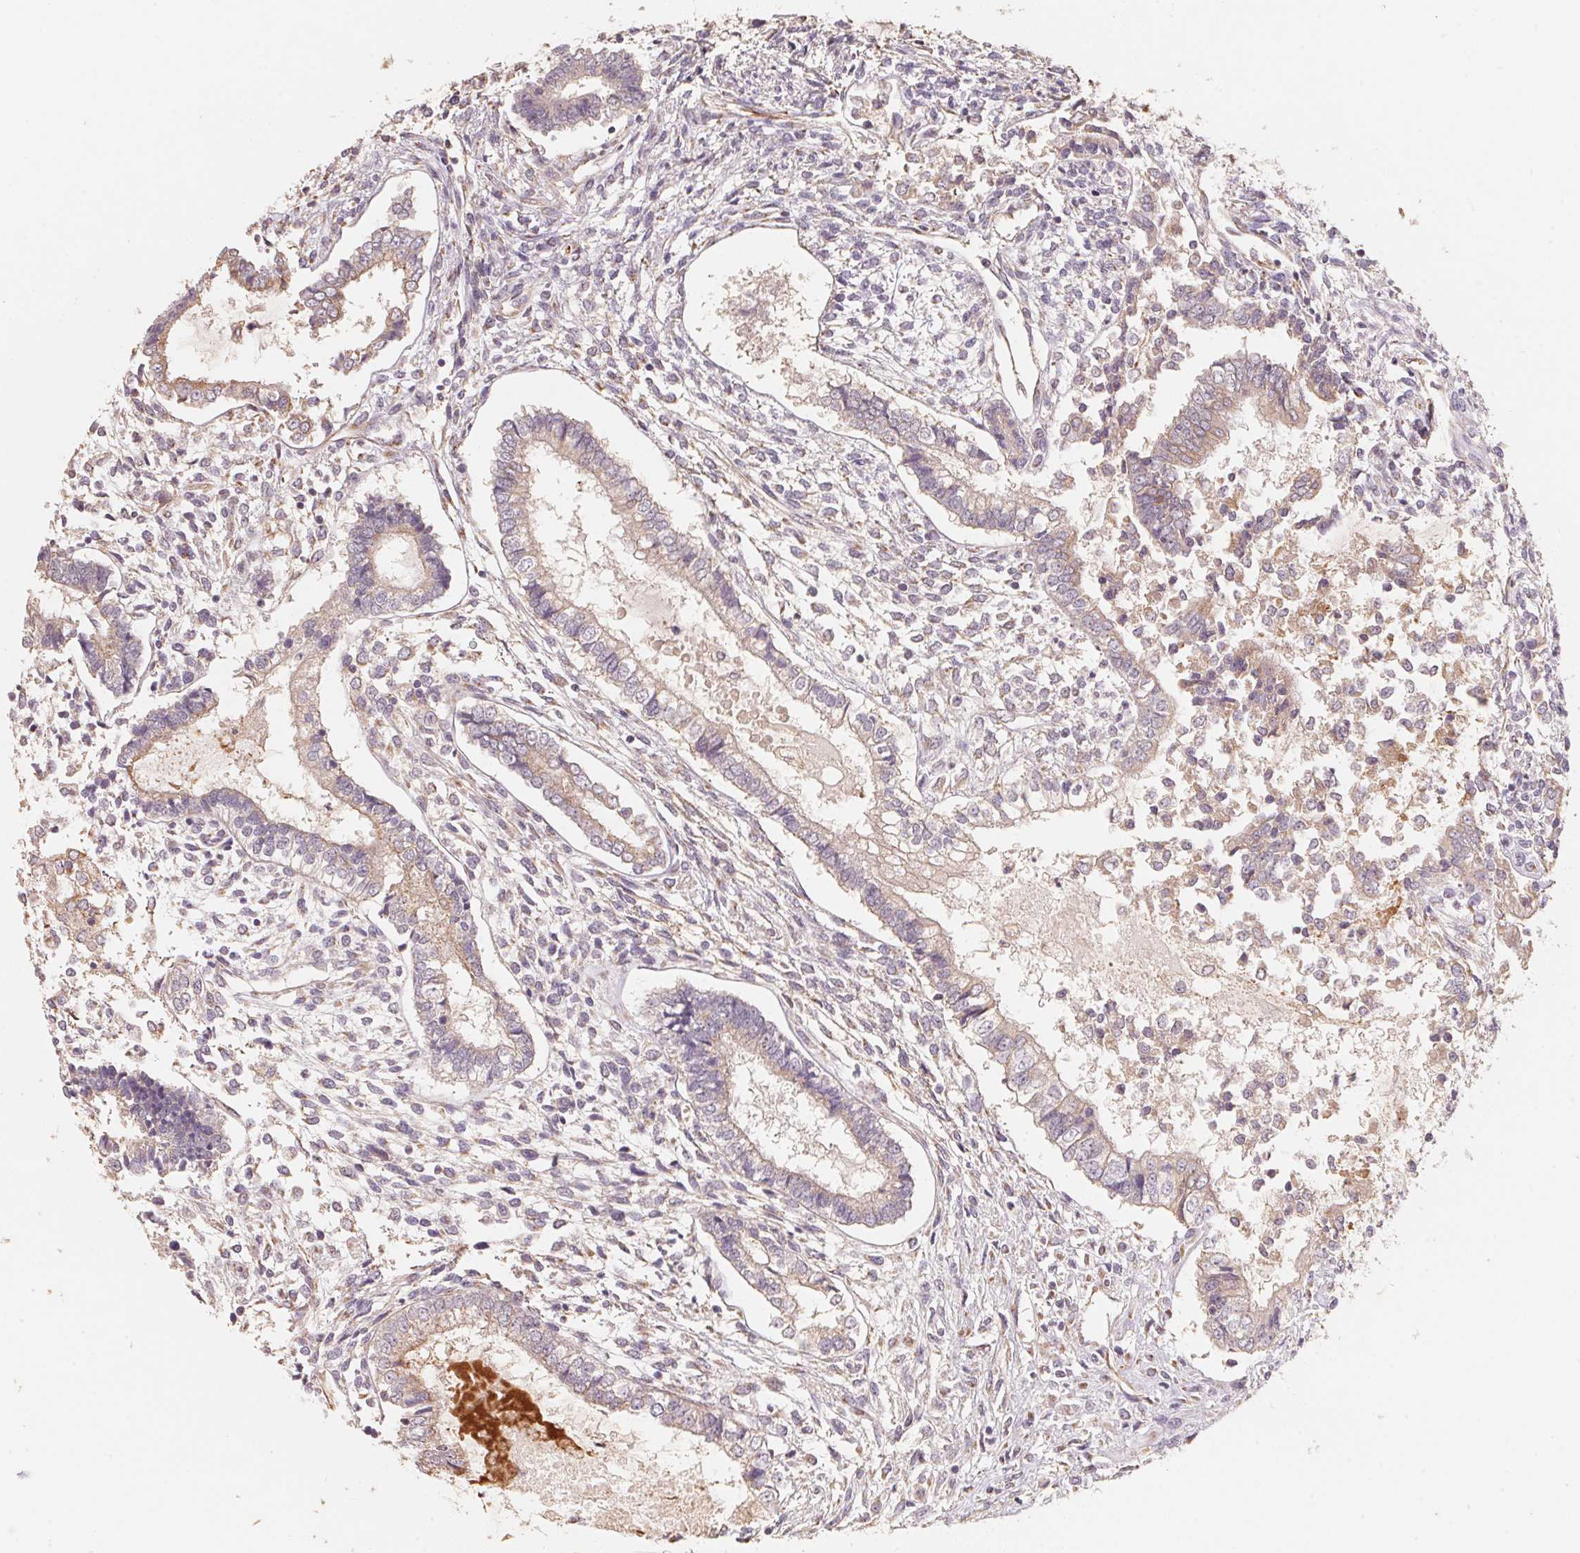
{"staining": {"intensity": "weak", "quantity": "<25%", "location": "cytoplasmic/membranous"}, "tissue": "testis cancer", "cell_type": "Tumor cells", "image_type": "cancer", "snomed": [{"axis": "morphology", "description": "Carcinoma, Embryonal, NOS"}, {"axis": "topography", "description": "Testis"}], "caption": "DAB immunohistochemical staining of testis embryonal carcinoma reveals no significant expression in tumor cells.", "gene": "TSPAN12", "patient": {"sex": "male", "age": 37}}